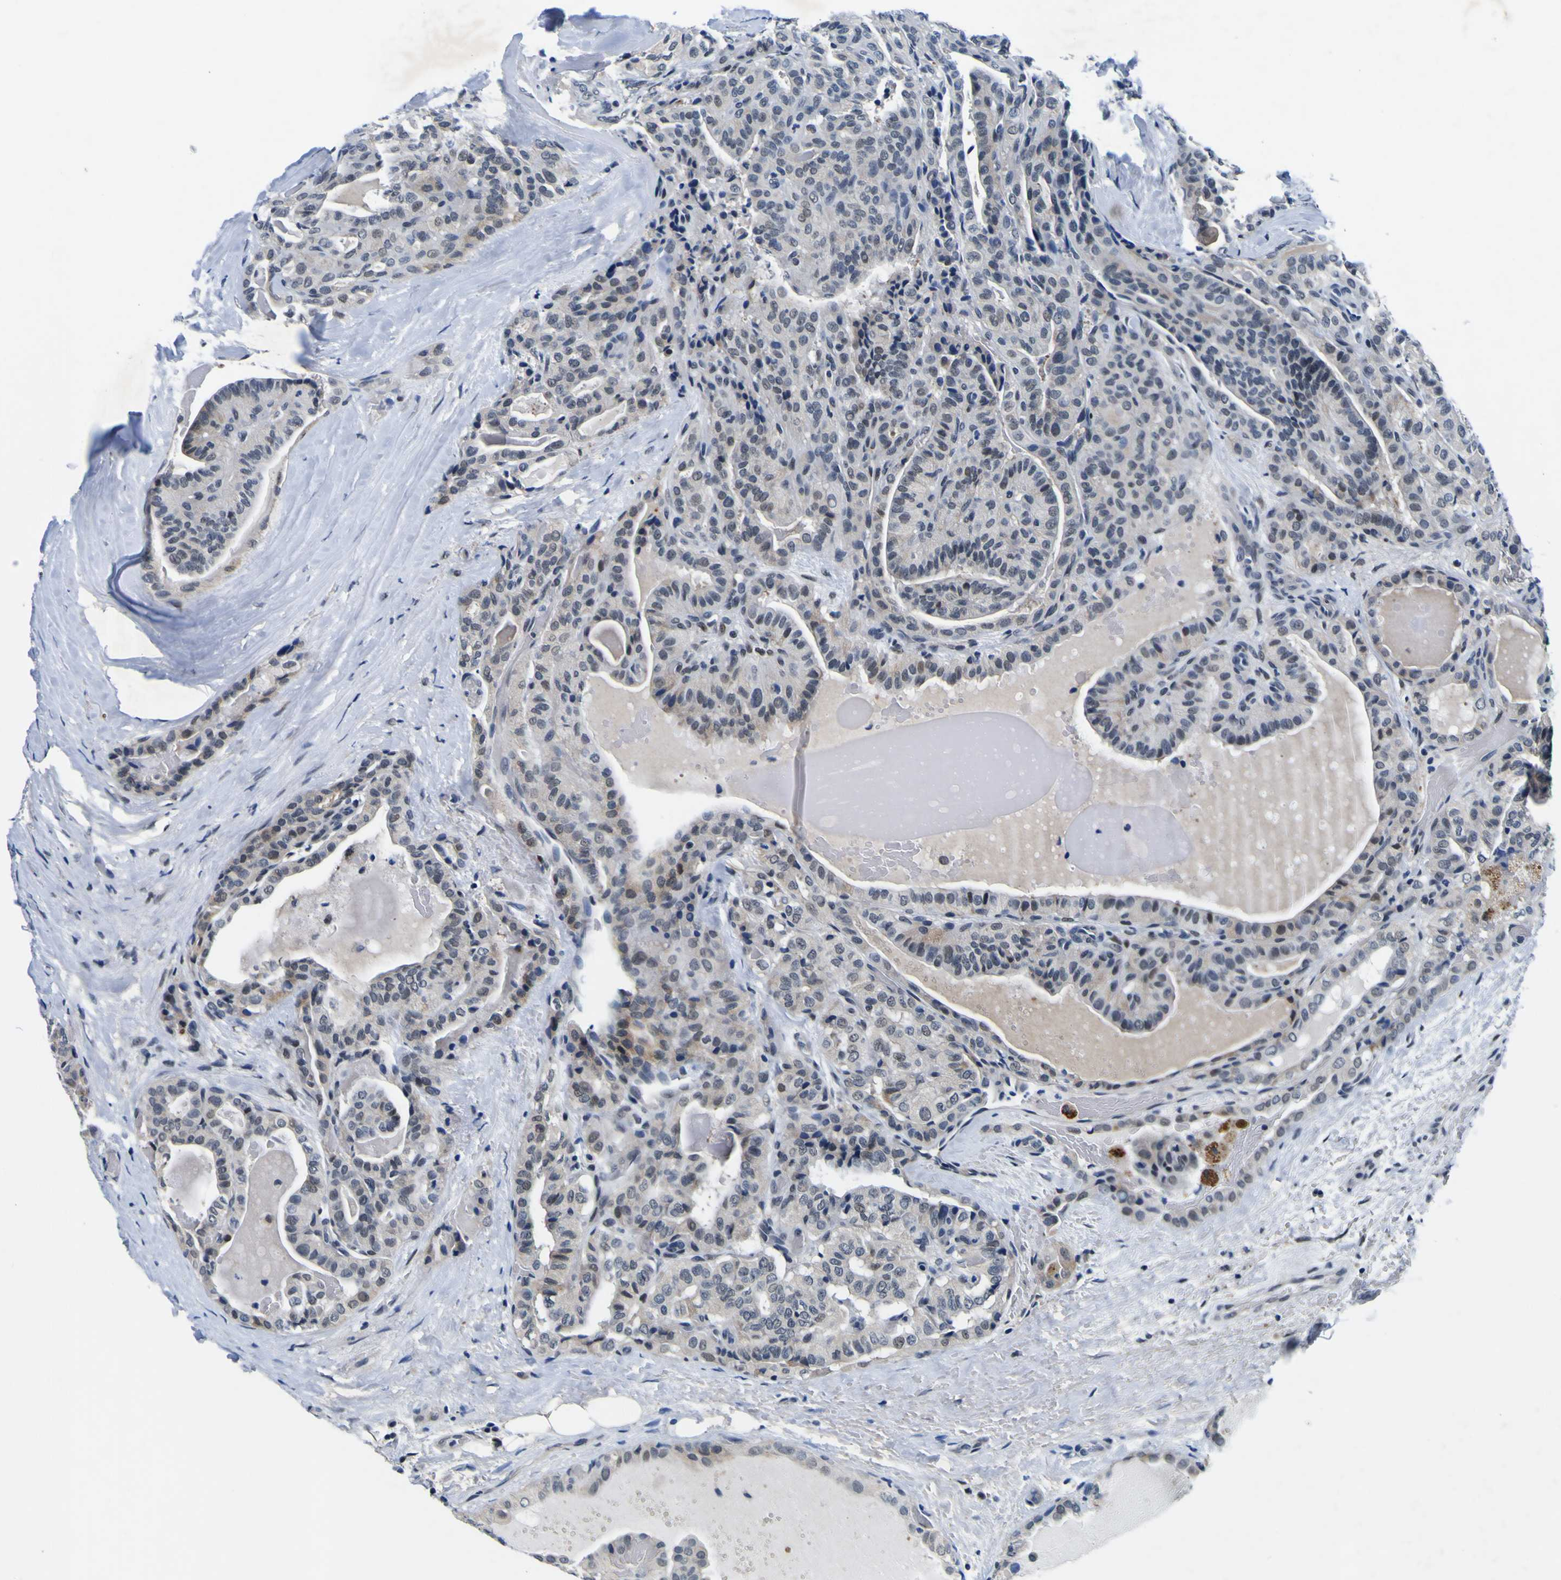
{"staining": {"intensity": "negative", "quantity": "none", "location": "none"}, "tissue": "thyroid cancer", "cell_type": "Tumor cells", "image_type": "cancer", "snomed": [{"axis": "morphology", "description": "Papillary adenocarcinoma, NOS"}, {"axis": "topography", "description": "Thyroid gland"}], "caption": "Immunohistochemistry (IHC) histopathology image of papillary adenocarcinoma (thyroid) stained for a protein (brown), which demonstrates no expression in tumor cells.", "gene": "CUL4B", "patient": {"sex": "male", "age": 77}}